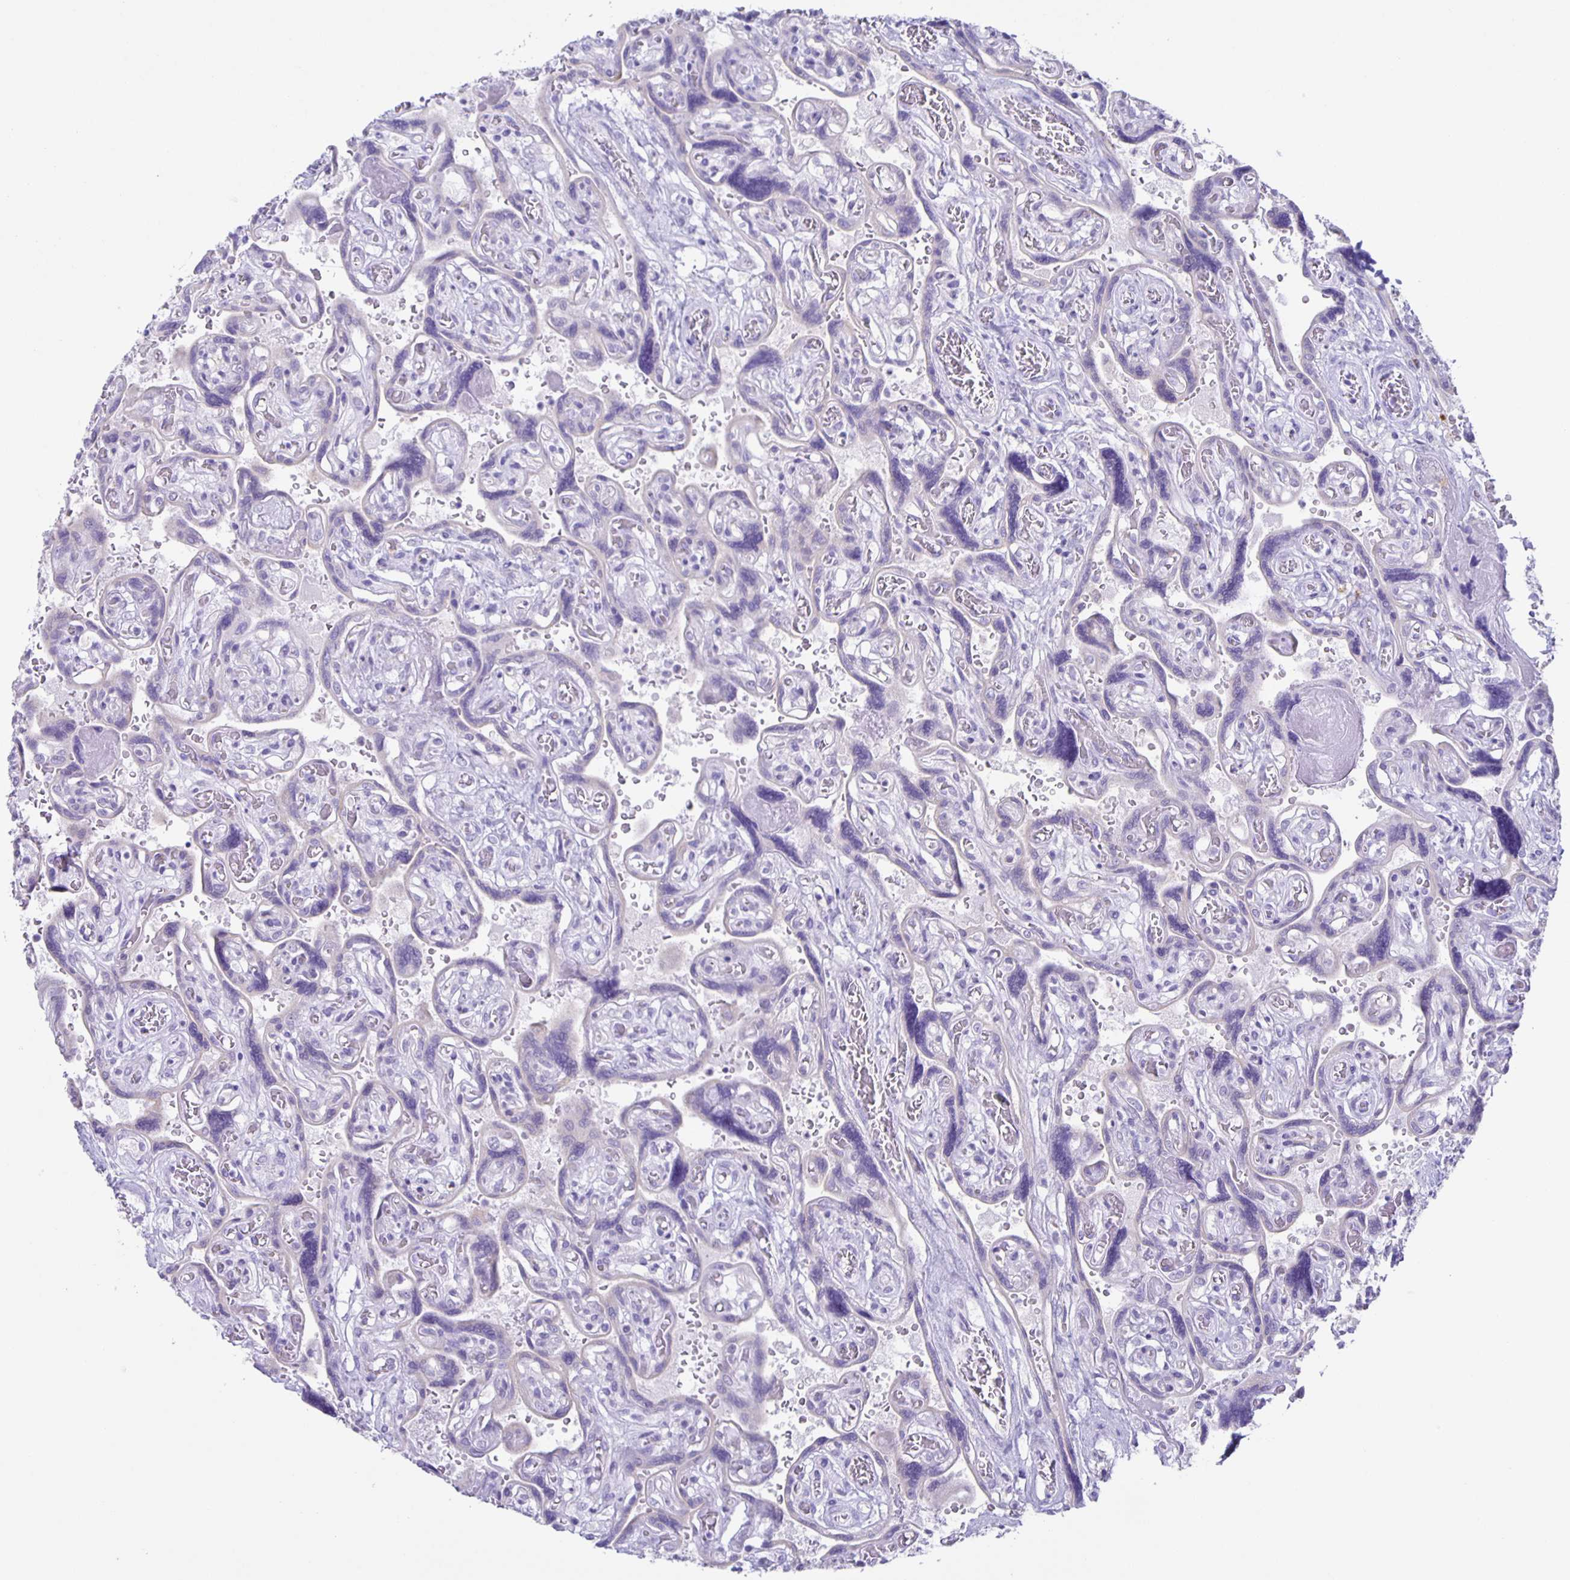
{"staining": {"intensity": "negative", "quantity": "none", "location": "none"}, "tissue": "placenta", "cell_type": "Decidual cells", "image_type": "normal", "snomed": [{"axis": "morphology", "description": "Normal tissue, NOS"}, {"axis": "topography", "description": "Placenta"}], "caption": "The immunohistochemistry (IHC) histopathology image has no significant positivity in decidual cells of placenta. (DAB immunohistochemistry, high magnification).", "gene": "LIPA", "patient": {"sex": "female", "age": 32}}